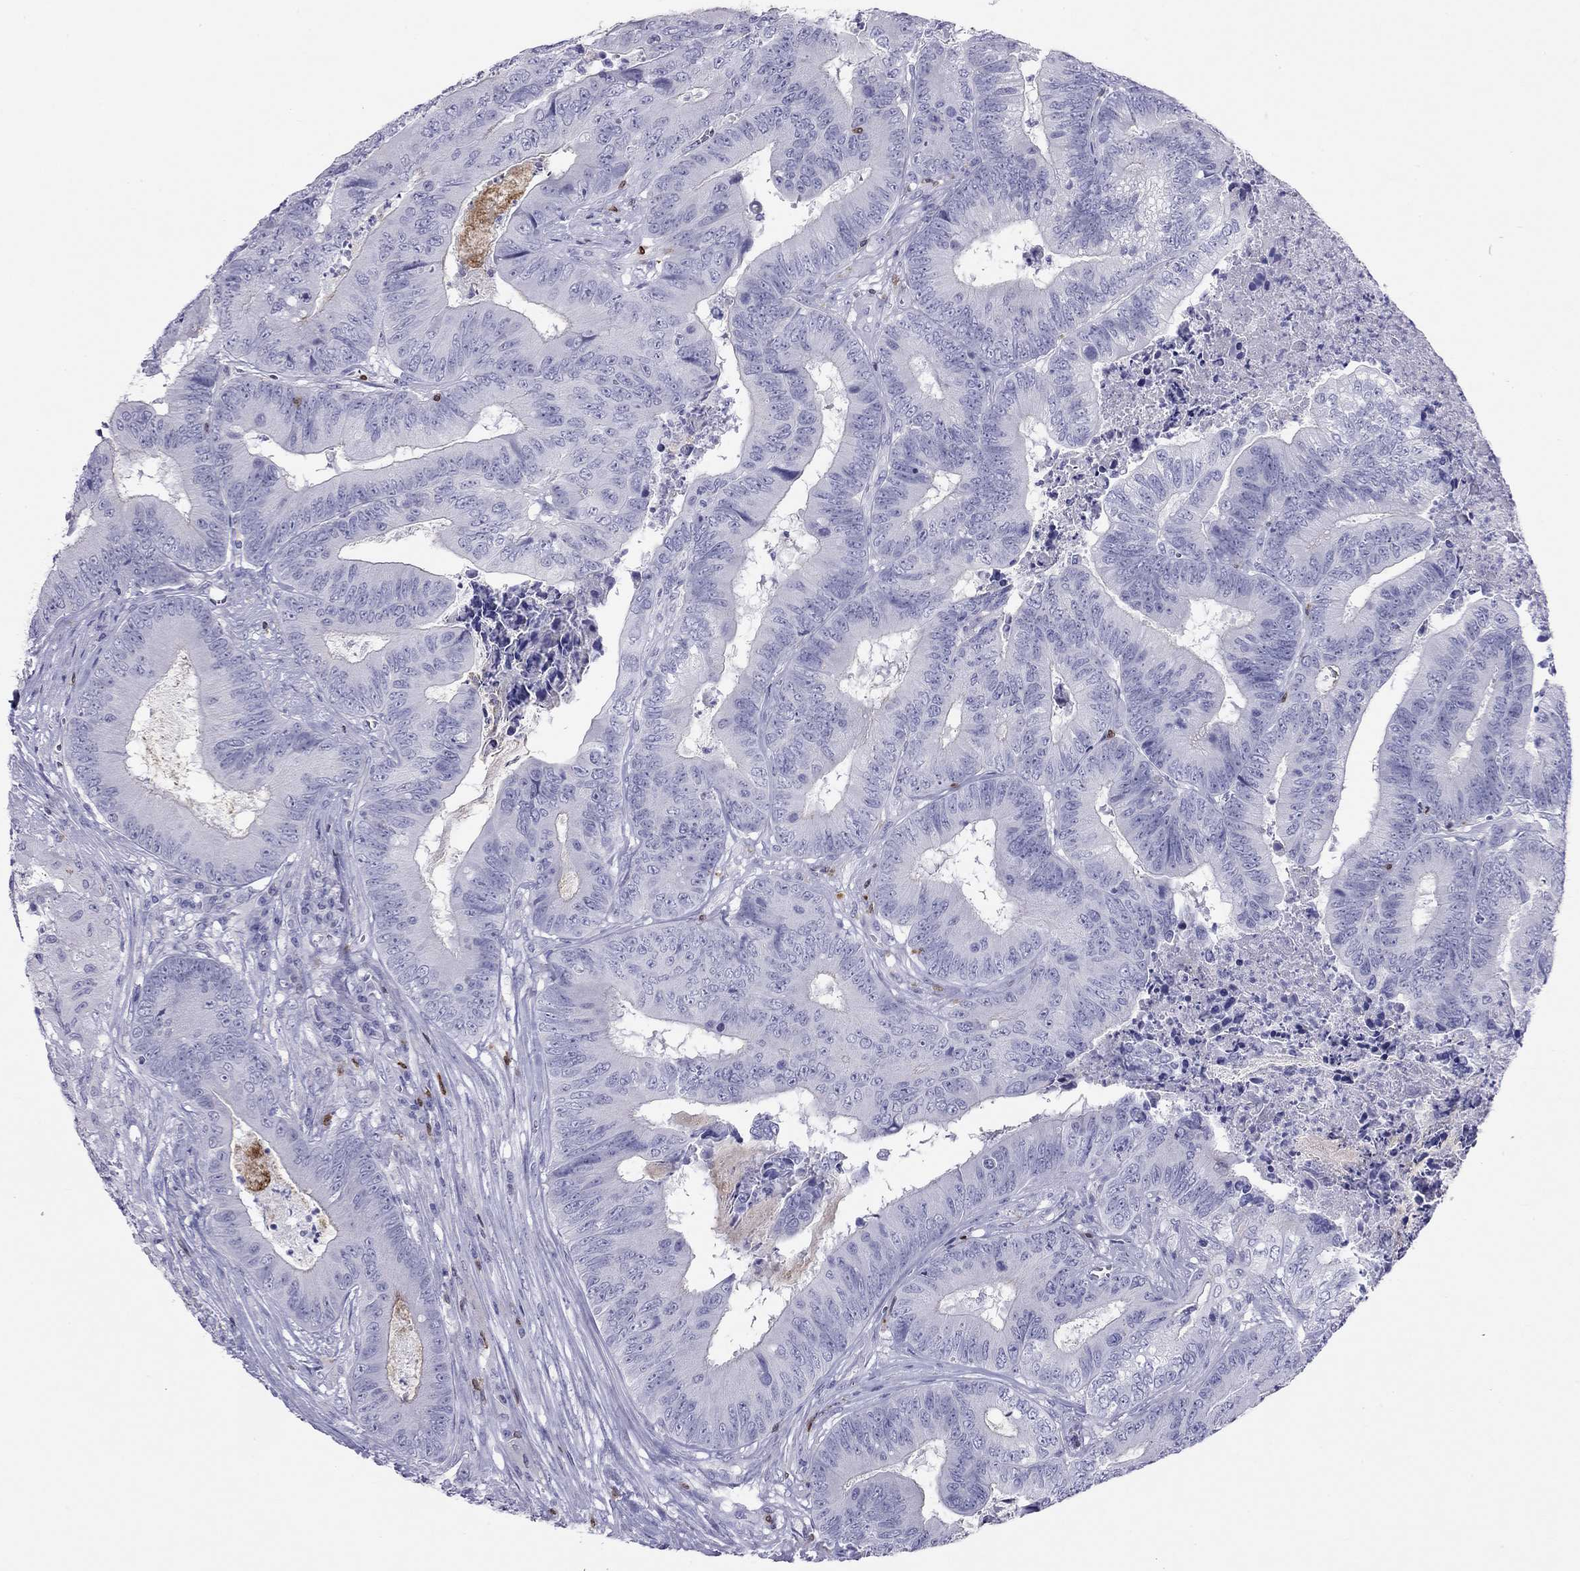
{"staining": {"intensity": "negative", "quantity": "none", "location": "none"}, "tissue": "colorectal cancer", "cell_type": "Tumor cells", "image_type": "cancer", "snomed": [{"axis": "morphology", "description": "Adenocarcinoma, NOS"}, {"axis": "topography", "description": "Colon"}], "caption": "Colorectal cancer was stained to show a protein in brown. There is no significant staining in tumor cells. (Stains: DAB (3,3'-diaminobenzidine) immunohistochemistry (IHC) with hematoxylin counter stain, Microscopy: brightfield microscopy at high magnification).", "gene": "SH2D2A", "patient": {"sex": "male", "age": 84}}